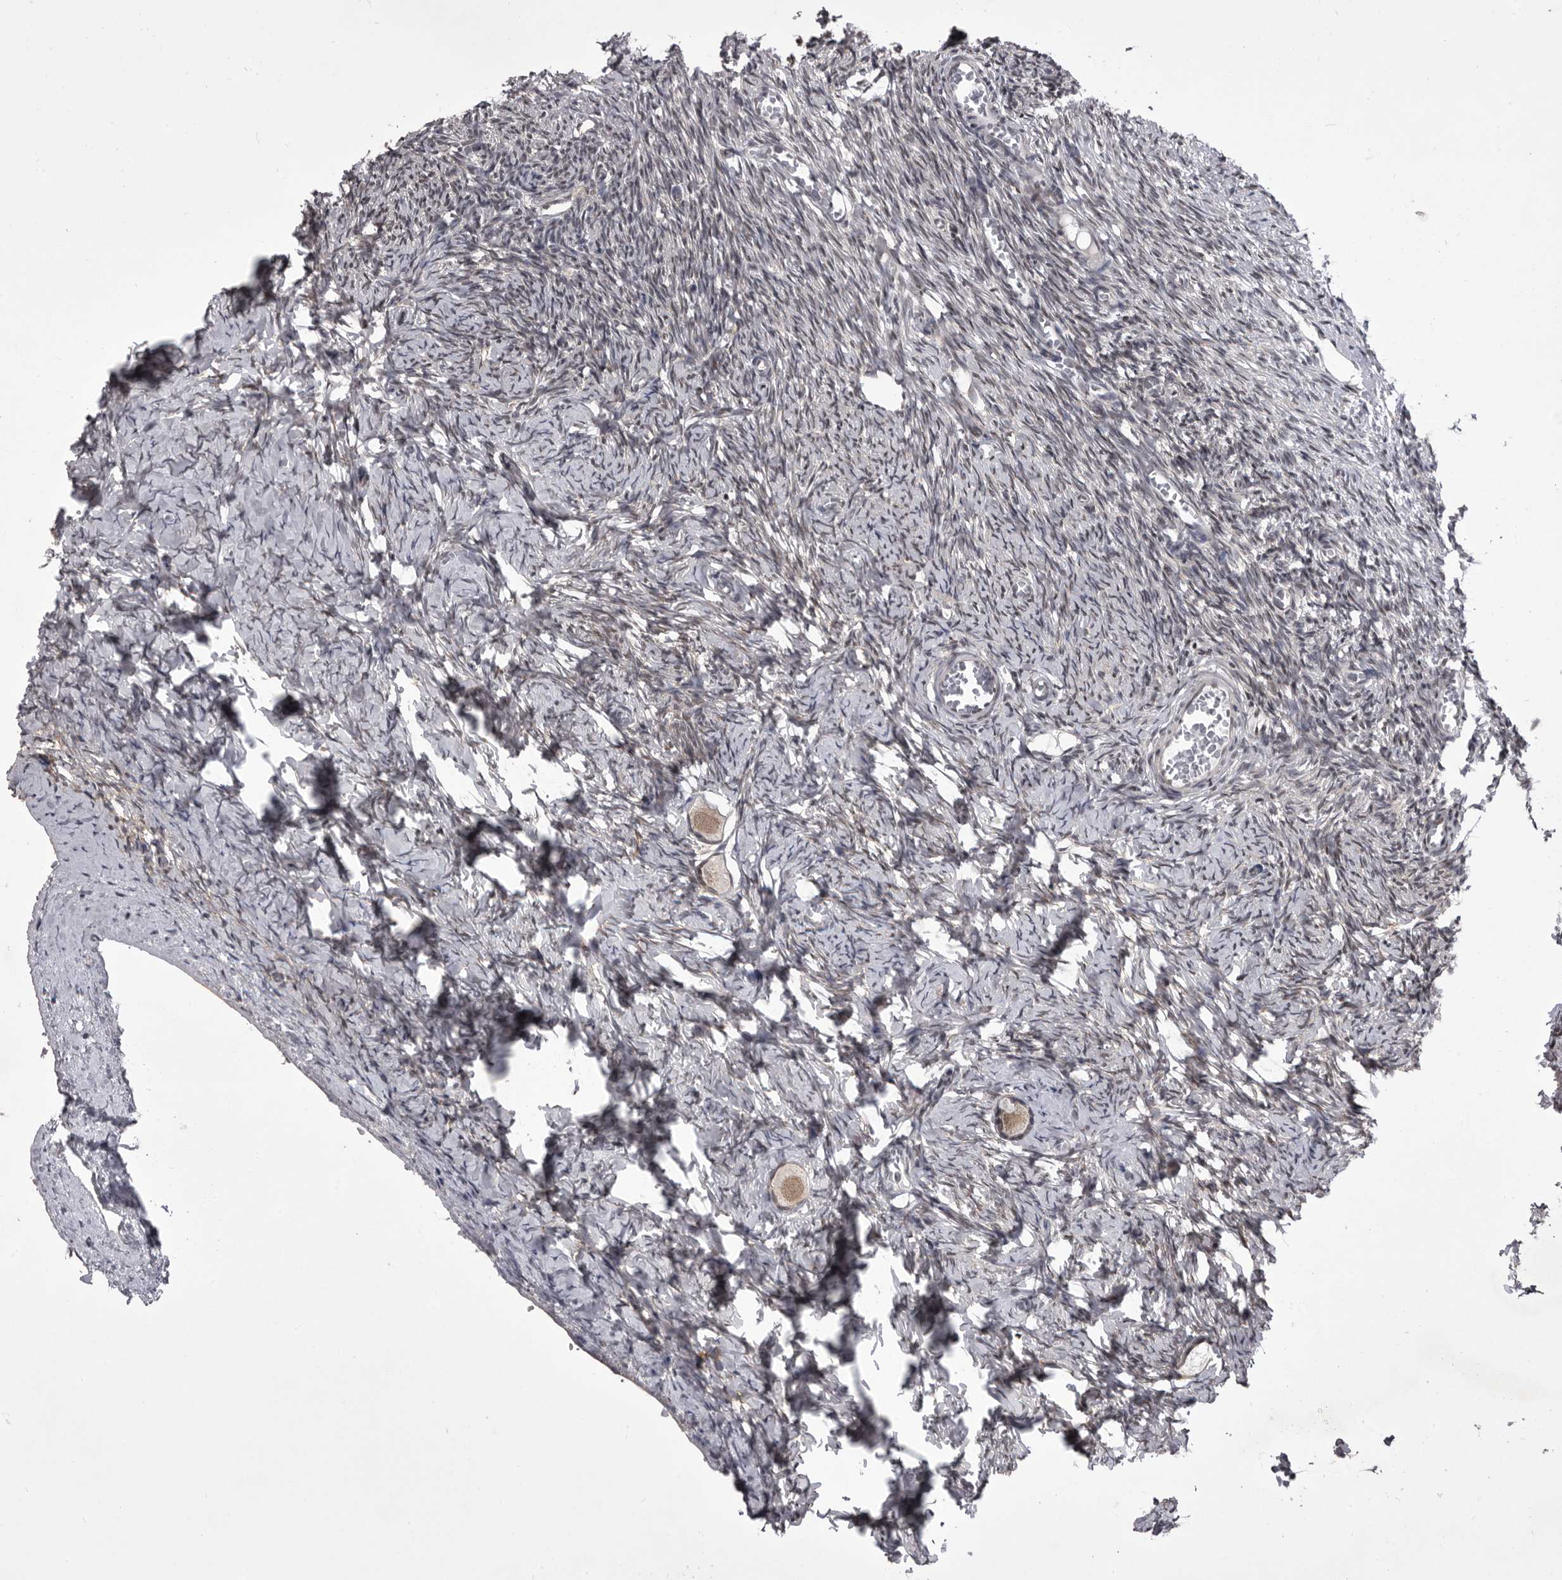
{"staining": {"intensity": "weak", "quantity": ">75%", "location": "cytoplasmic/membranous,nuclear"}, "tissue": "ovary", "cell_type": "Follicle cells", "image_type": "normal", "snomed": [{"axis": "morphology", "description": "Normal tissue, NOS"}, {"axis": "topography", "description": "Ovary"}], "caption": "Protein expression analysis of benign ovary demonstrates weak cytoplasmic/membranous,nuclear expression in about >75% of follicle cells.", "gene": "PRPF3", "patient": {"sex": "female", "age": 27}}